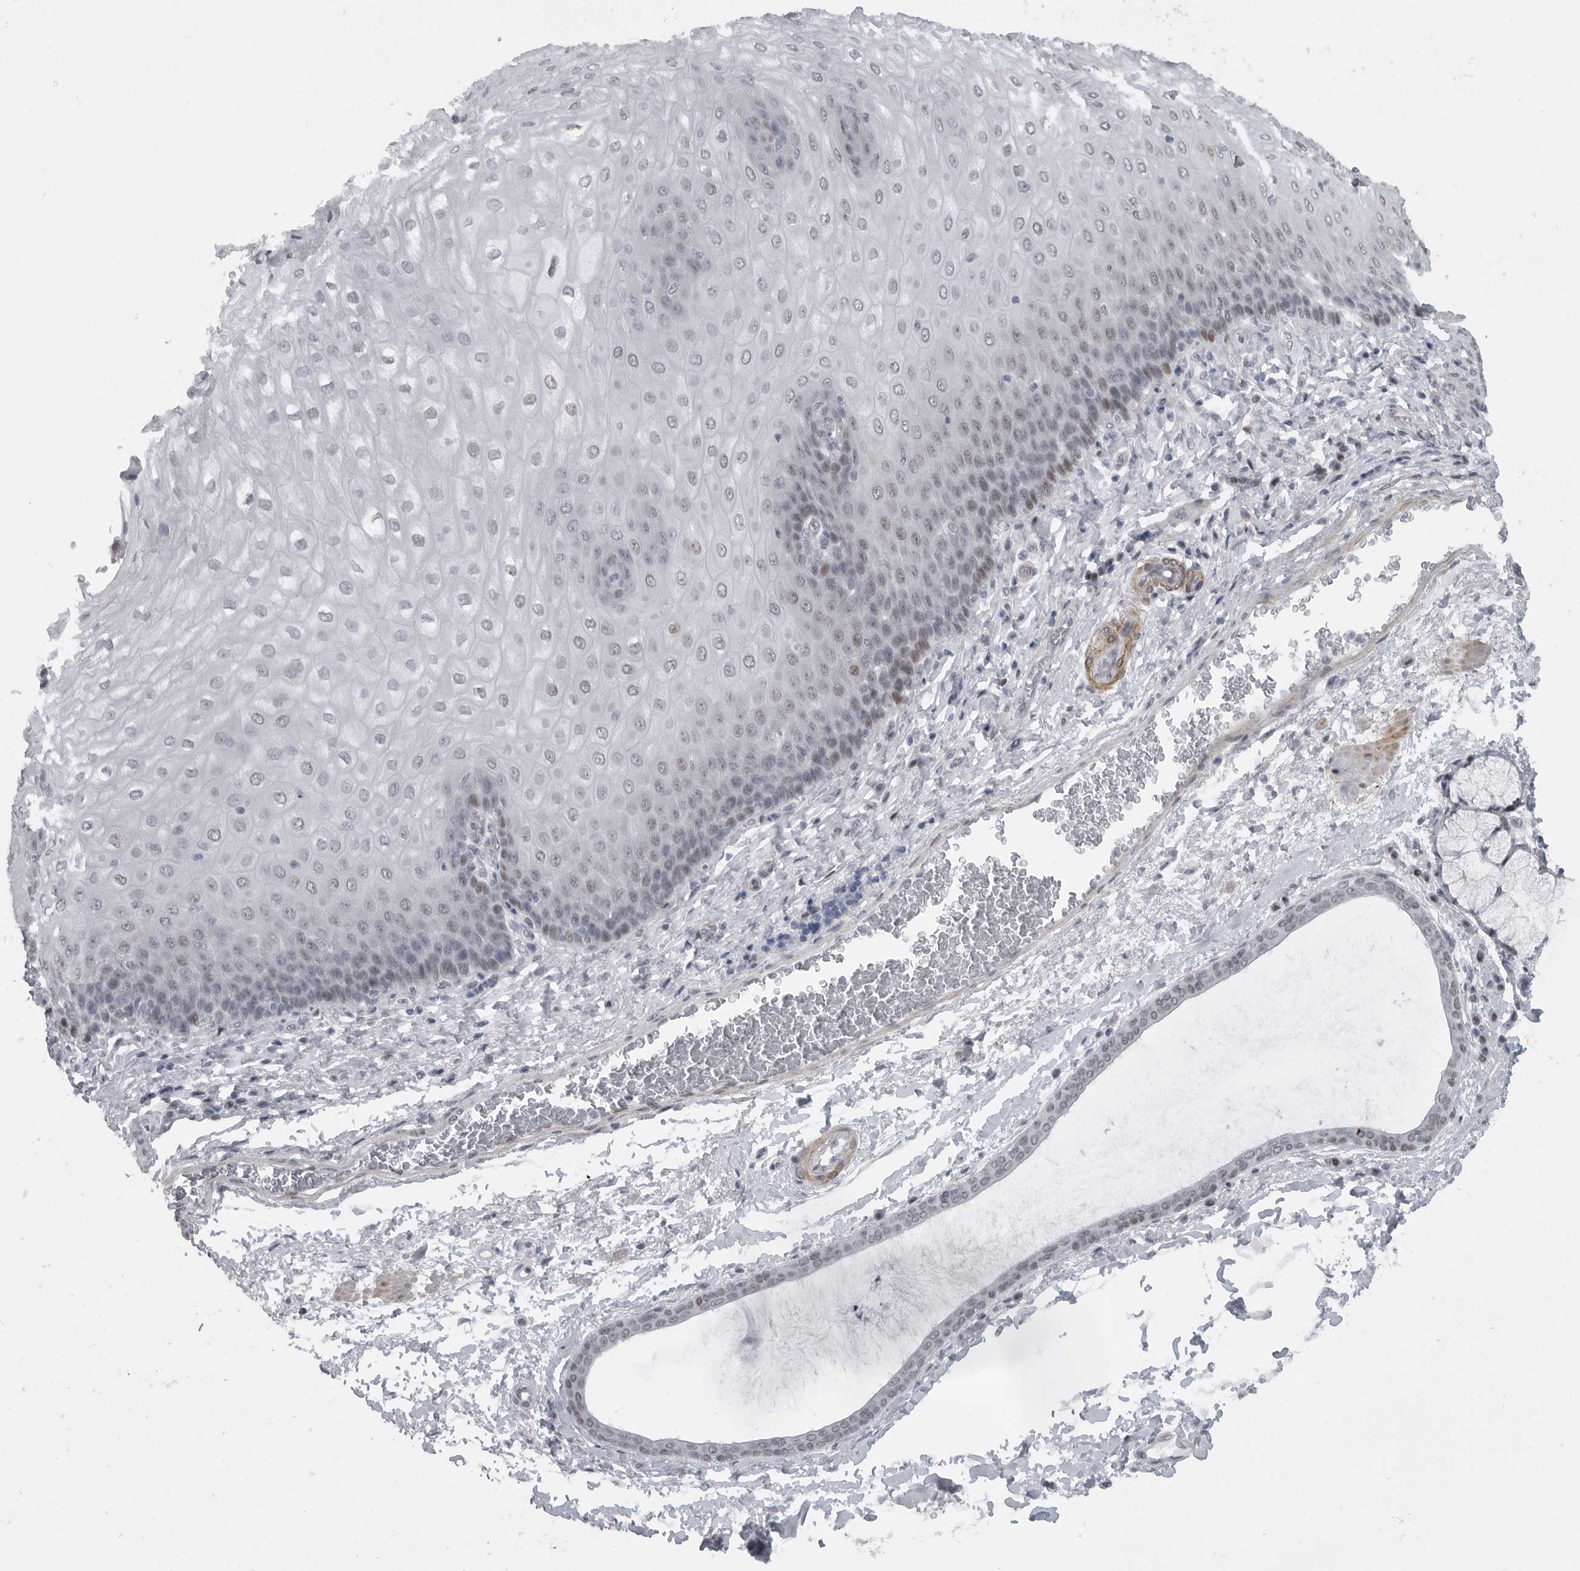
{"staining": {"intensity": "moderate", "quantity": "<25%", "location": "nuclear"}, "tissue": "esophagus", "cell_type": "Squamous epithelial cells", "image_type": "normal", "snomed": [{"axis": "morphology", "description": "Normal tissue, NOS"}, {"axis": "topography", "description": "Esophagus"}], "caption": "Esophagus stained with a brown dye shows moderate nuclear positive expression in about <25% of squamous epithelial cells.", "gene": "HMGN3", "patient": {"sex": "male", "age": 54}}